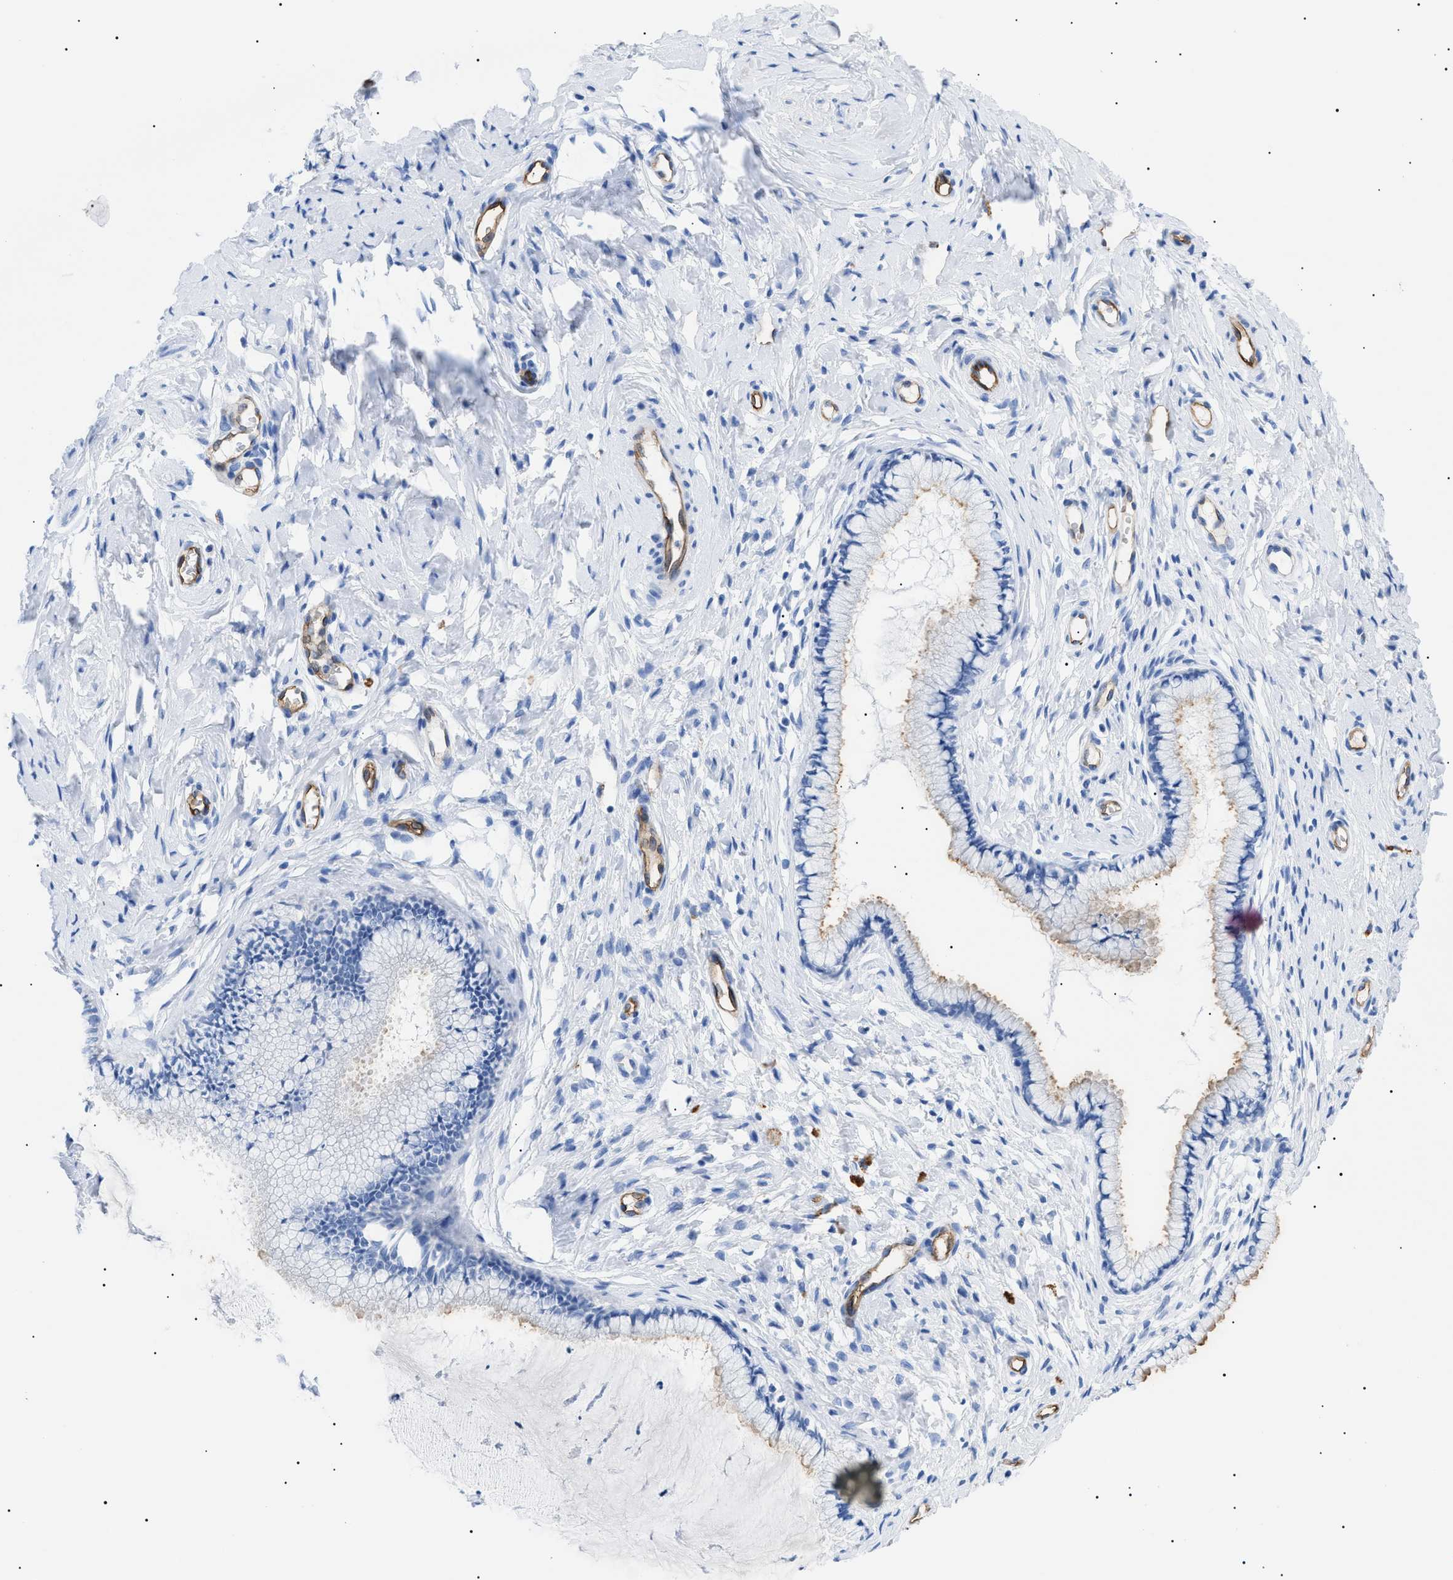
{"staining": {"intensity": "negative", "quantity": "none", "location": "none"}, "tissue": "cervix", "cell_type": "Glandular cells", "image_type": "normal", "snomed": [{"axis": "morphology", "description": "Normal tissue, NOS"}, {"axis": "topography", "description": "Cervix"}], "caption": "A photomicrograph of cervix stained for a protein demonstrates no brown staining in glandular cells. (DAB immunohistochemistry with hematoxylin counter stain).", "gene": "PODXL", "patient": {"sex": "female", "age": 65}}